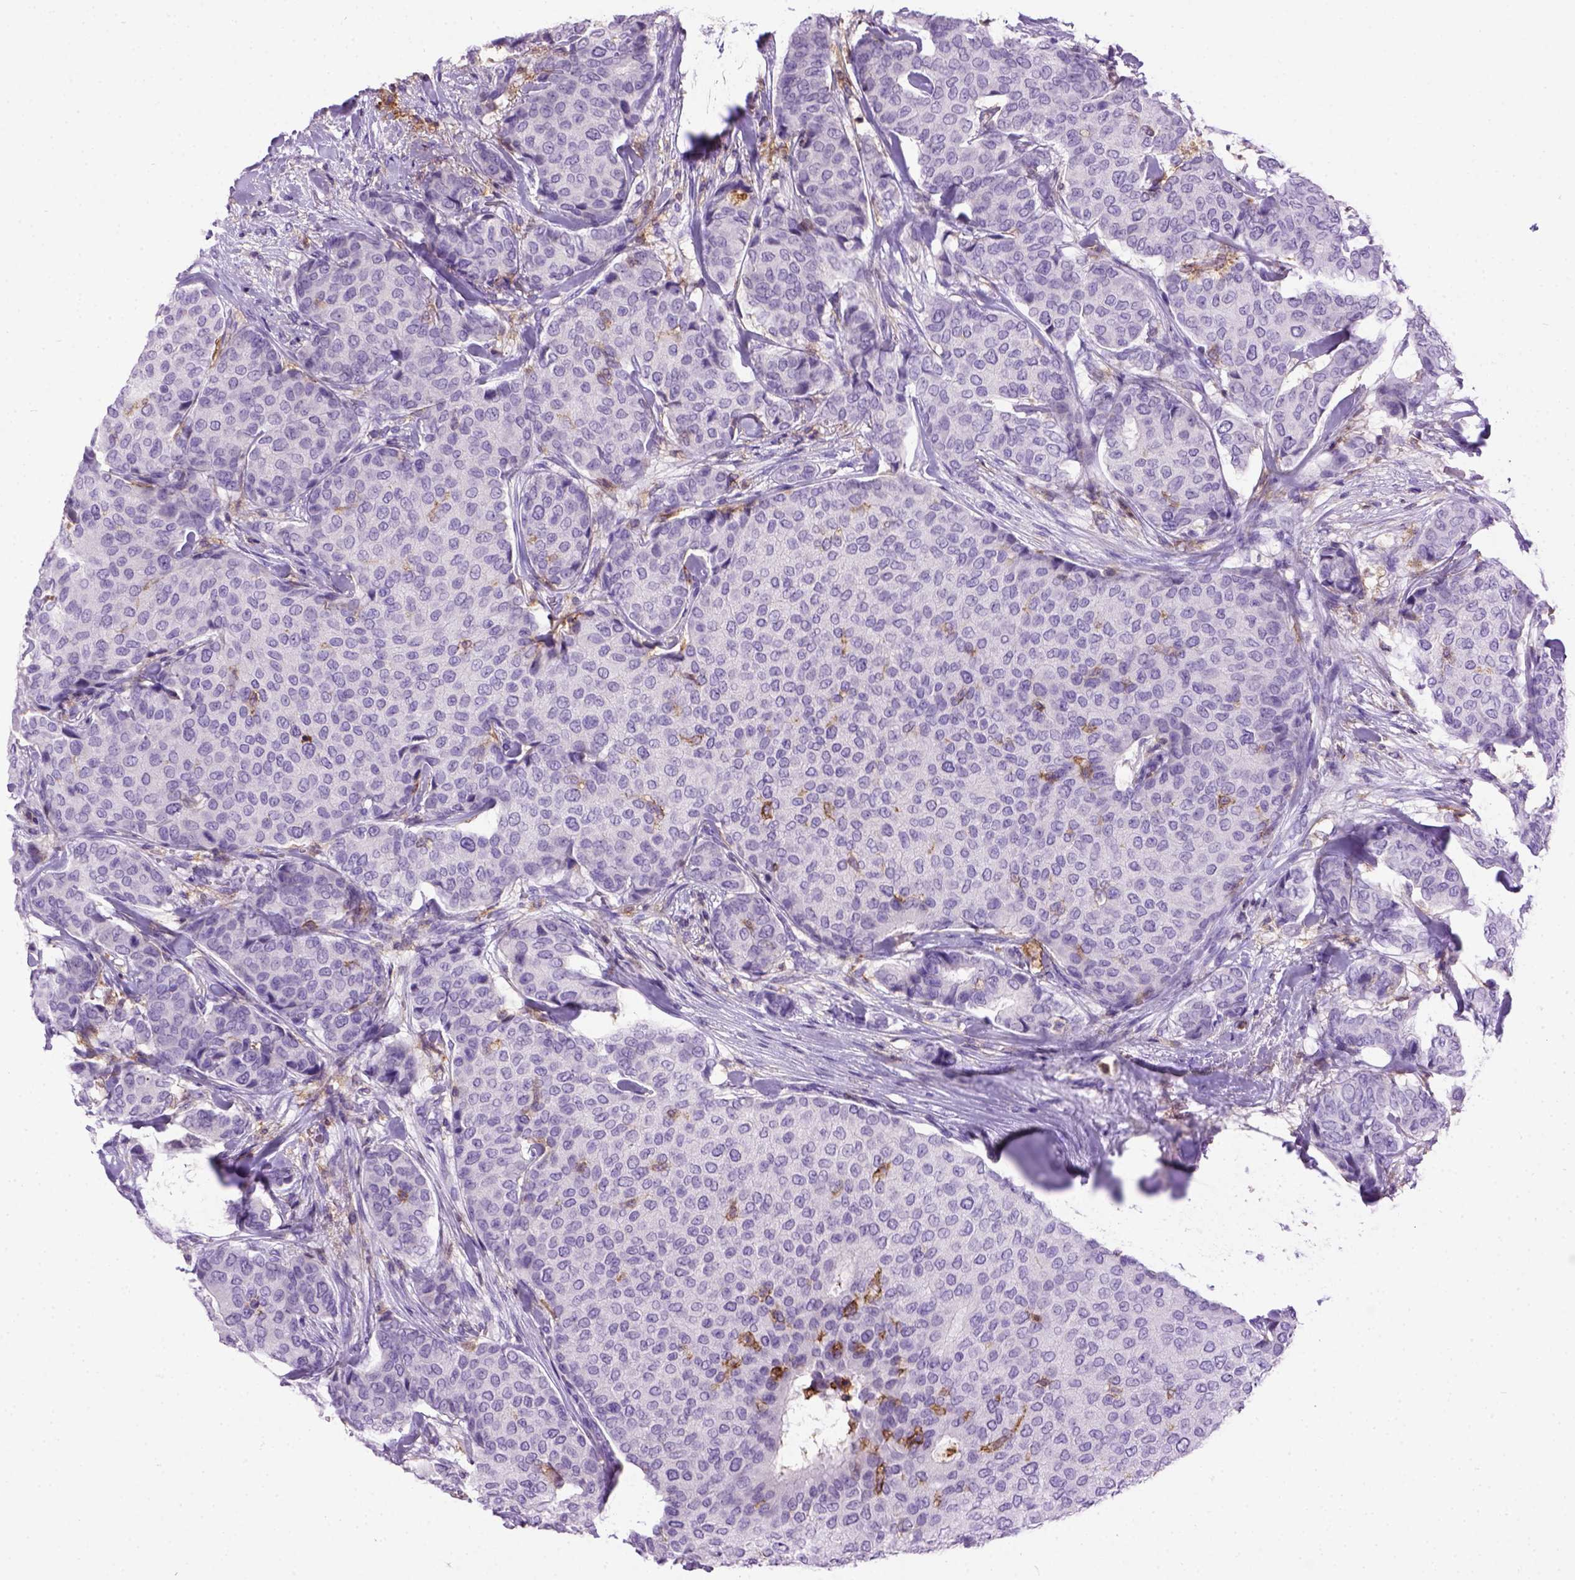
{"staining": {"intensity": "negative", "quantity": "none", "location": "none"}, "tissue": "breast cancer", "cell_type": "Tumor cells", "image_type": "cancer", "snomed": [{"axis": "morphology", "description": "Duct carcinoma"}, {"axis": "topography", "description": "Breast"}], "caption": "Immunohistochemistry of human breast invasive ductal carcinoma demonstrates no positivity in tumor cells. The staining is performed using DAB brown chromogen with nuclei counter-stained in using hematoxylin.", "gene": "ITGAX", "patient": {"sex": "female", "age": 75}}